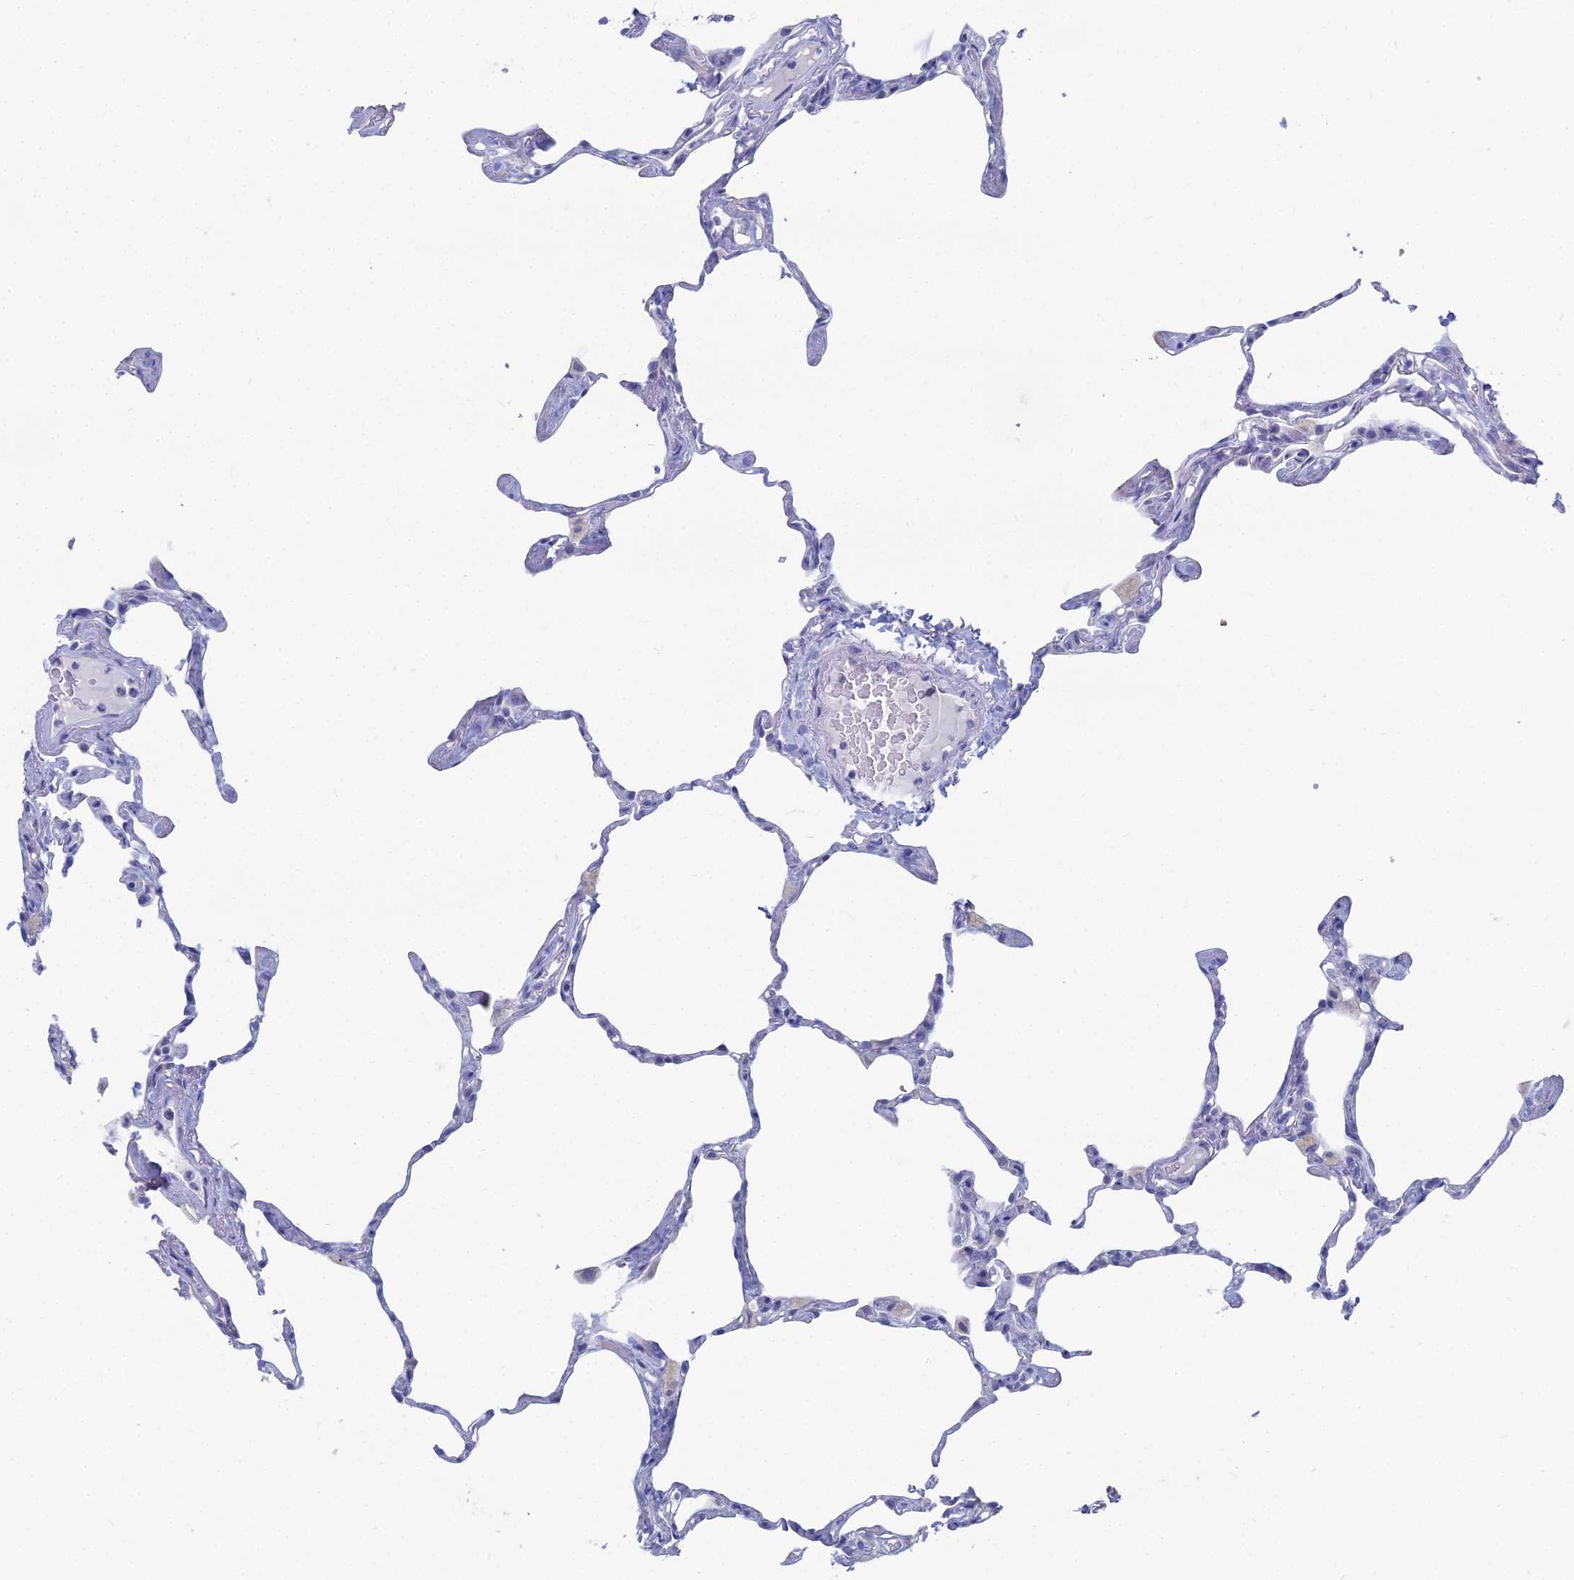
{"staining": {"intensity": "negative", "quantity": "none", "location": "none"}, "tissue": "lung", "cell_type": "Alveolar cells", "image_type": "normal", "snomed": [{"axis": "morphology", "description": "Normal tissue, NOS"}, {"axis": "topography", "description": "Lung"}], "caption": "Immunohistochemical staining of normal lung demonstrates no significant positivity in alveolar cells. (DAB IHC visualized using brightfield microscopy, high magnification).", "gene": "TNNT3", "patient": {"sex": "male", "age": 65}}